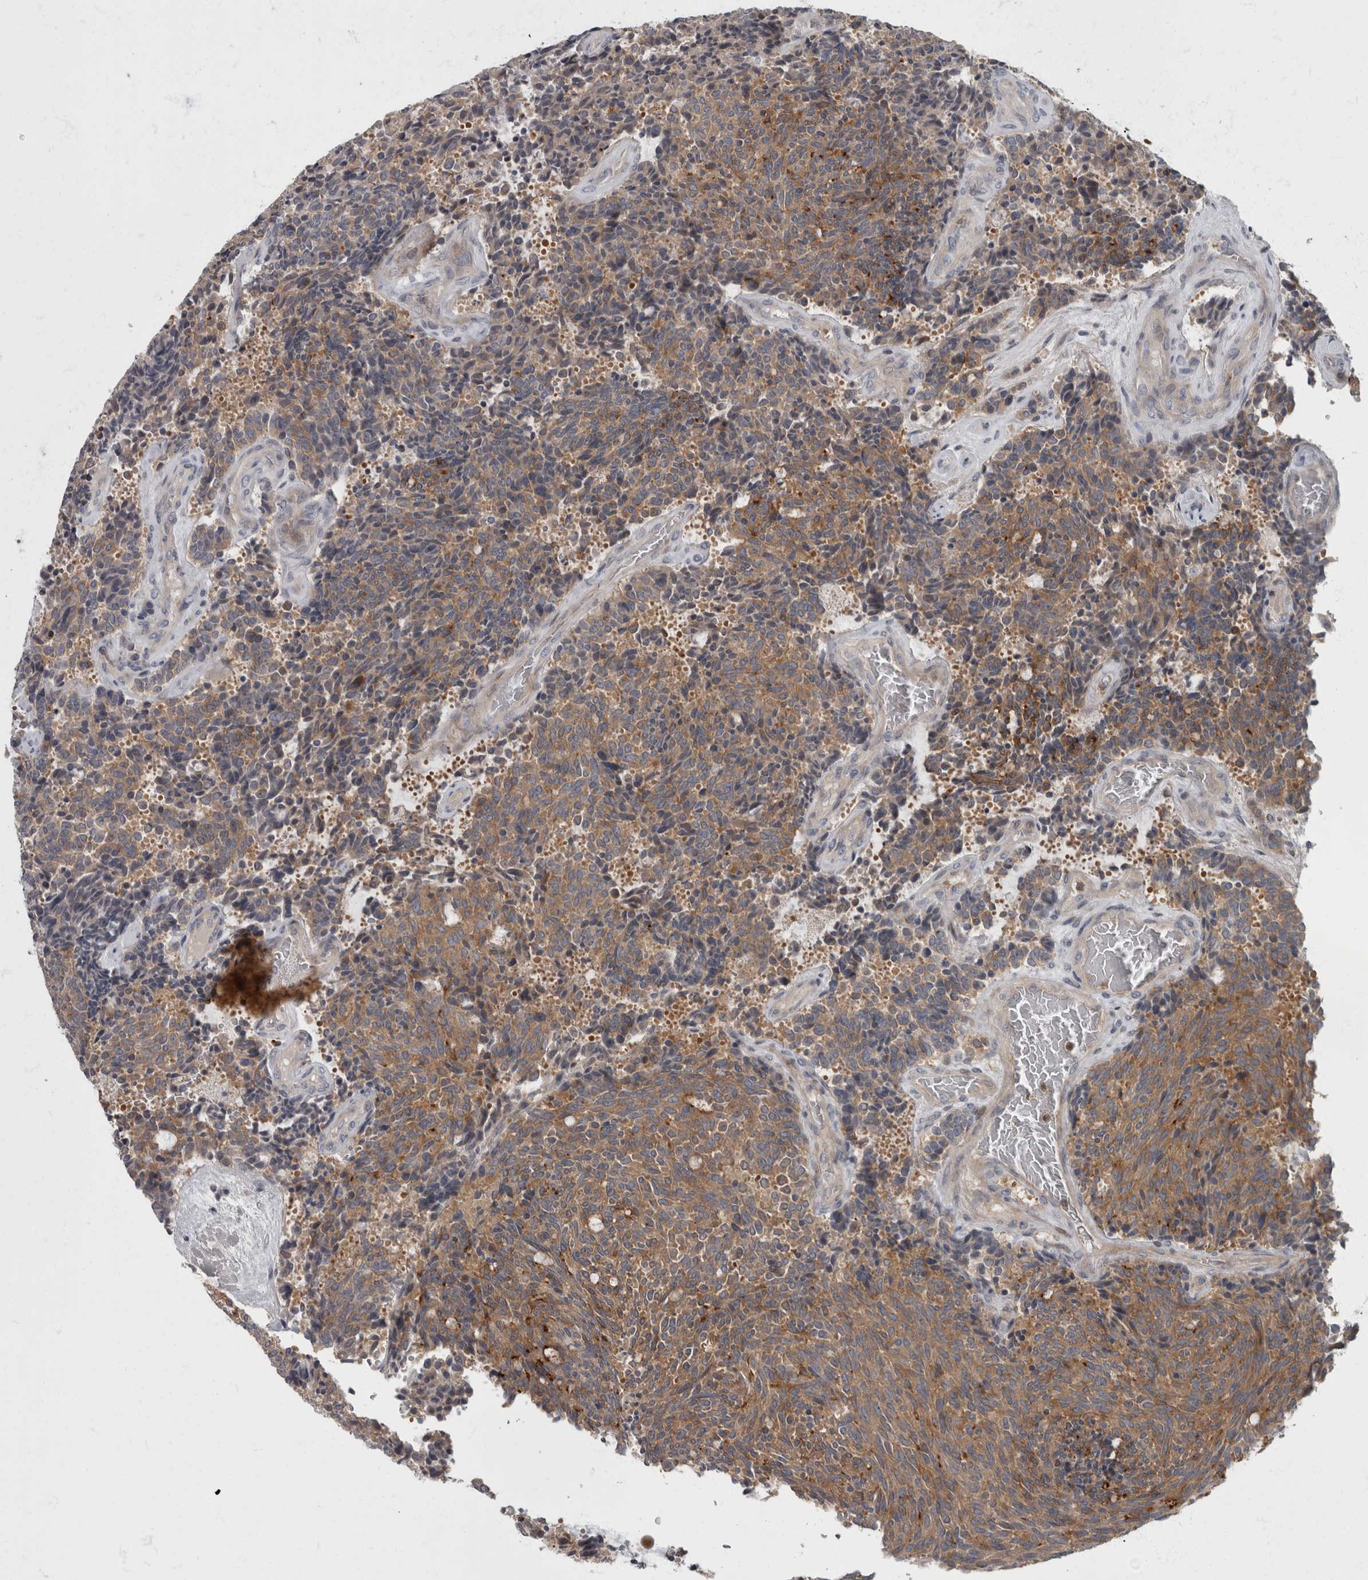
{"staining": {"intensity": "moderate", "quantity": ">75%", "location": "cytoplasmic/membranous"}, "tissue": "carcinoid", "cell_type": "Tumor cells", "image_type": "cancer", "snomed": [{"axis": "morphology", "description": "Carcinoid, malignant, NOS"}, {"axis": "topography", "description": "Pancreas"}], "caption": "Immunohistochemistry of malignant carcinoid exhibits medium levels of moderate cytoplasmic/membranous expression in approximately >75% of tumor cells. (IHC, brightfield microscopy, high magnification).", "gene": "CDC42BPG", "patient": {"sex": "female", "age": 54}}